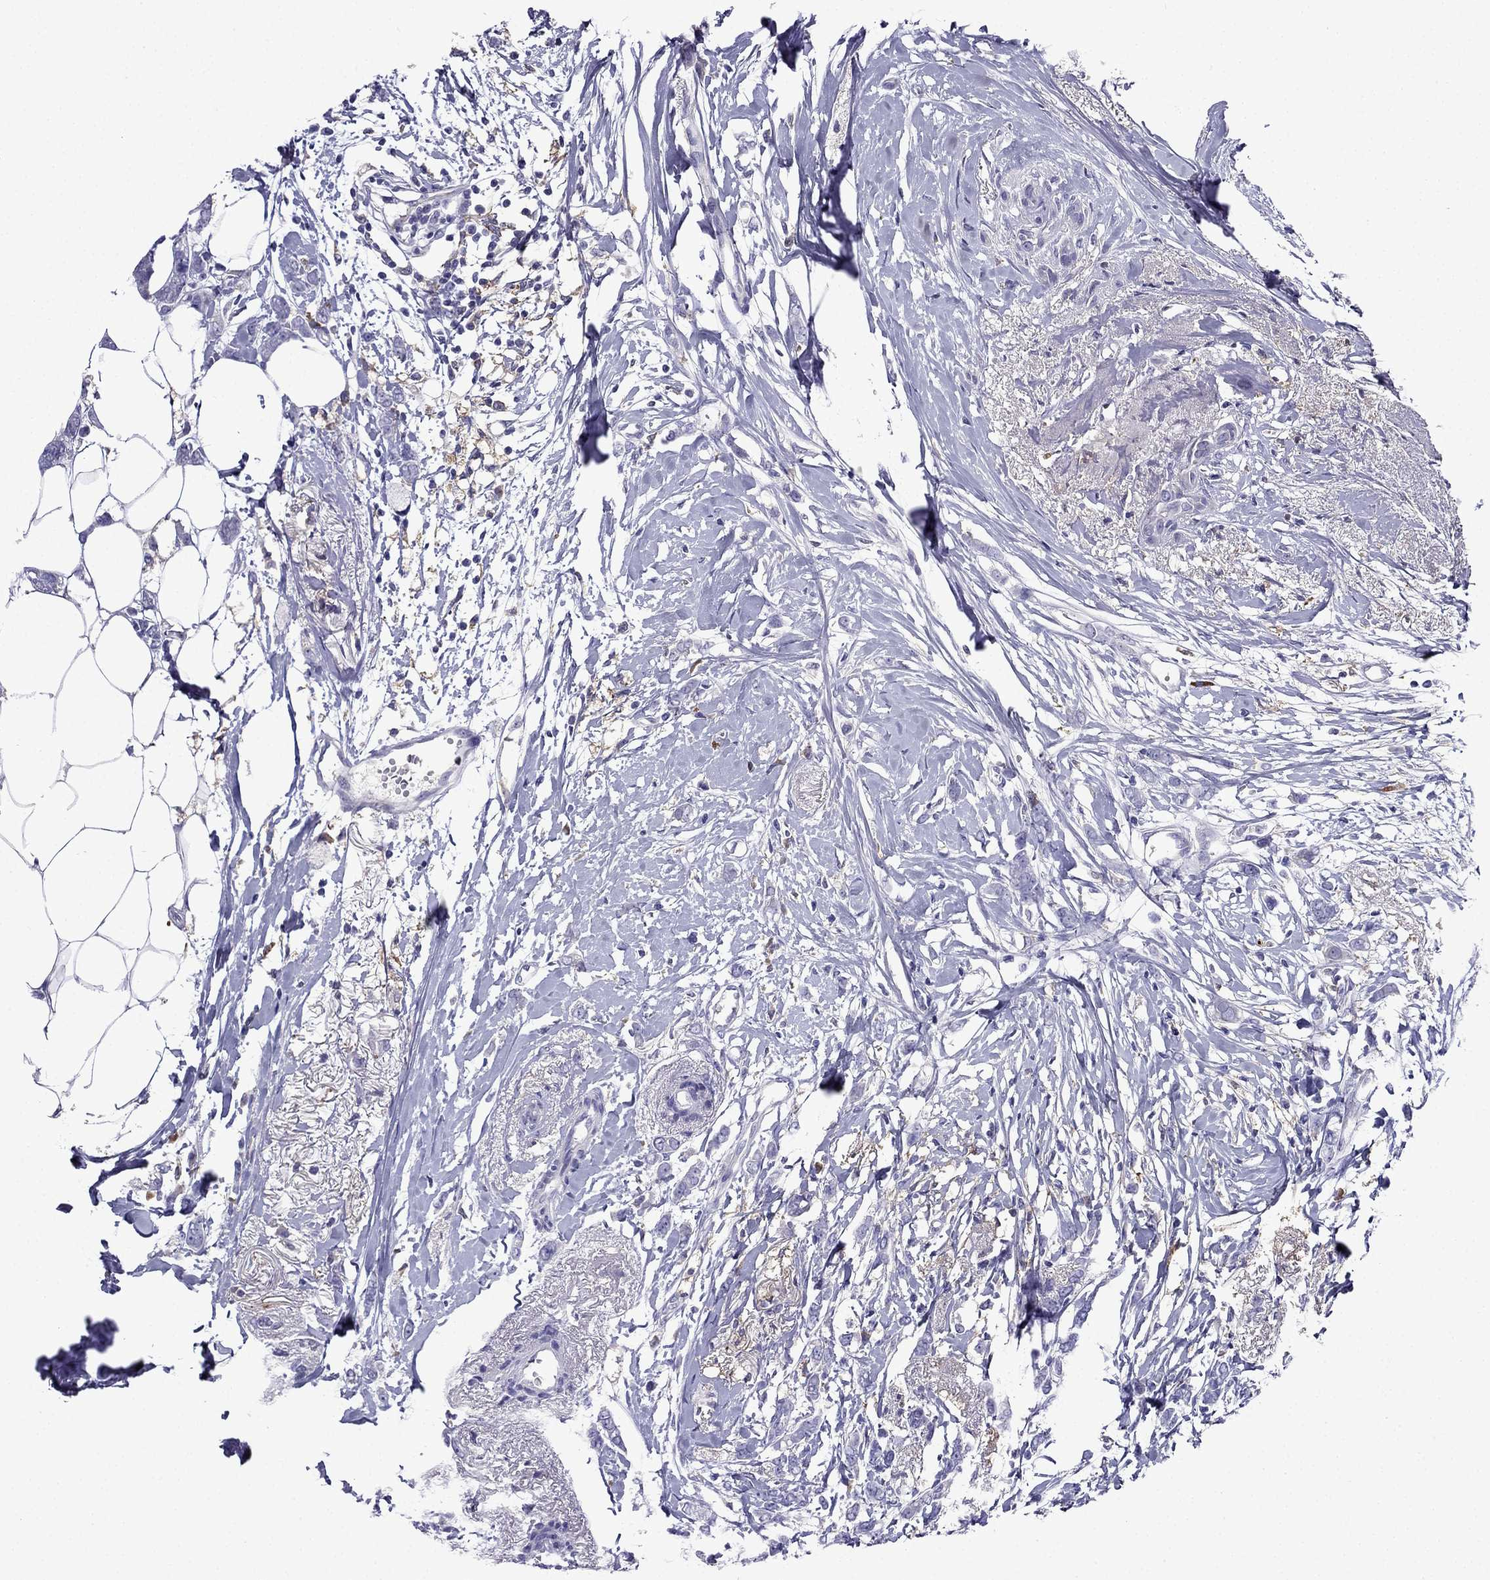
{"staining": {"intensity": "negative", "quantity": "none", "location": "none"}, "tissue": "breast cancer", "cell_type": "Tumor cells", "image_type": "cancer", "snomed": [{"axis": "morphology", "description": "Duct carcinoma"}, {"axis": "topography", "description": "Breast"}], "caption": "Human breast cancer stained for a protein using immunohistochemistry (IHC) displays no positivity in tumor cells.", "gene": "TSSK4", "patient": {"sex": "female", "age": 40}}